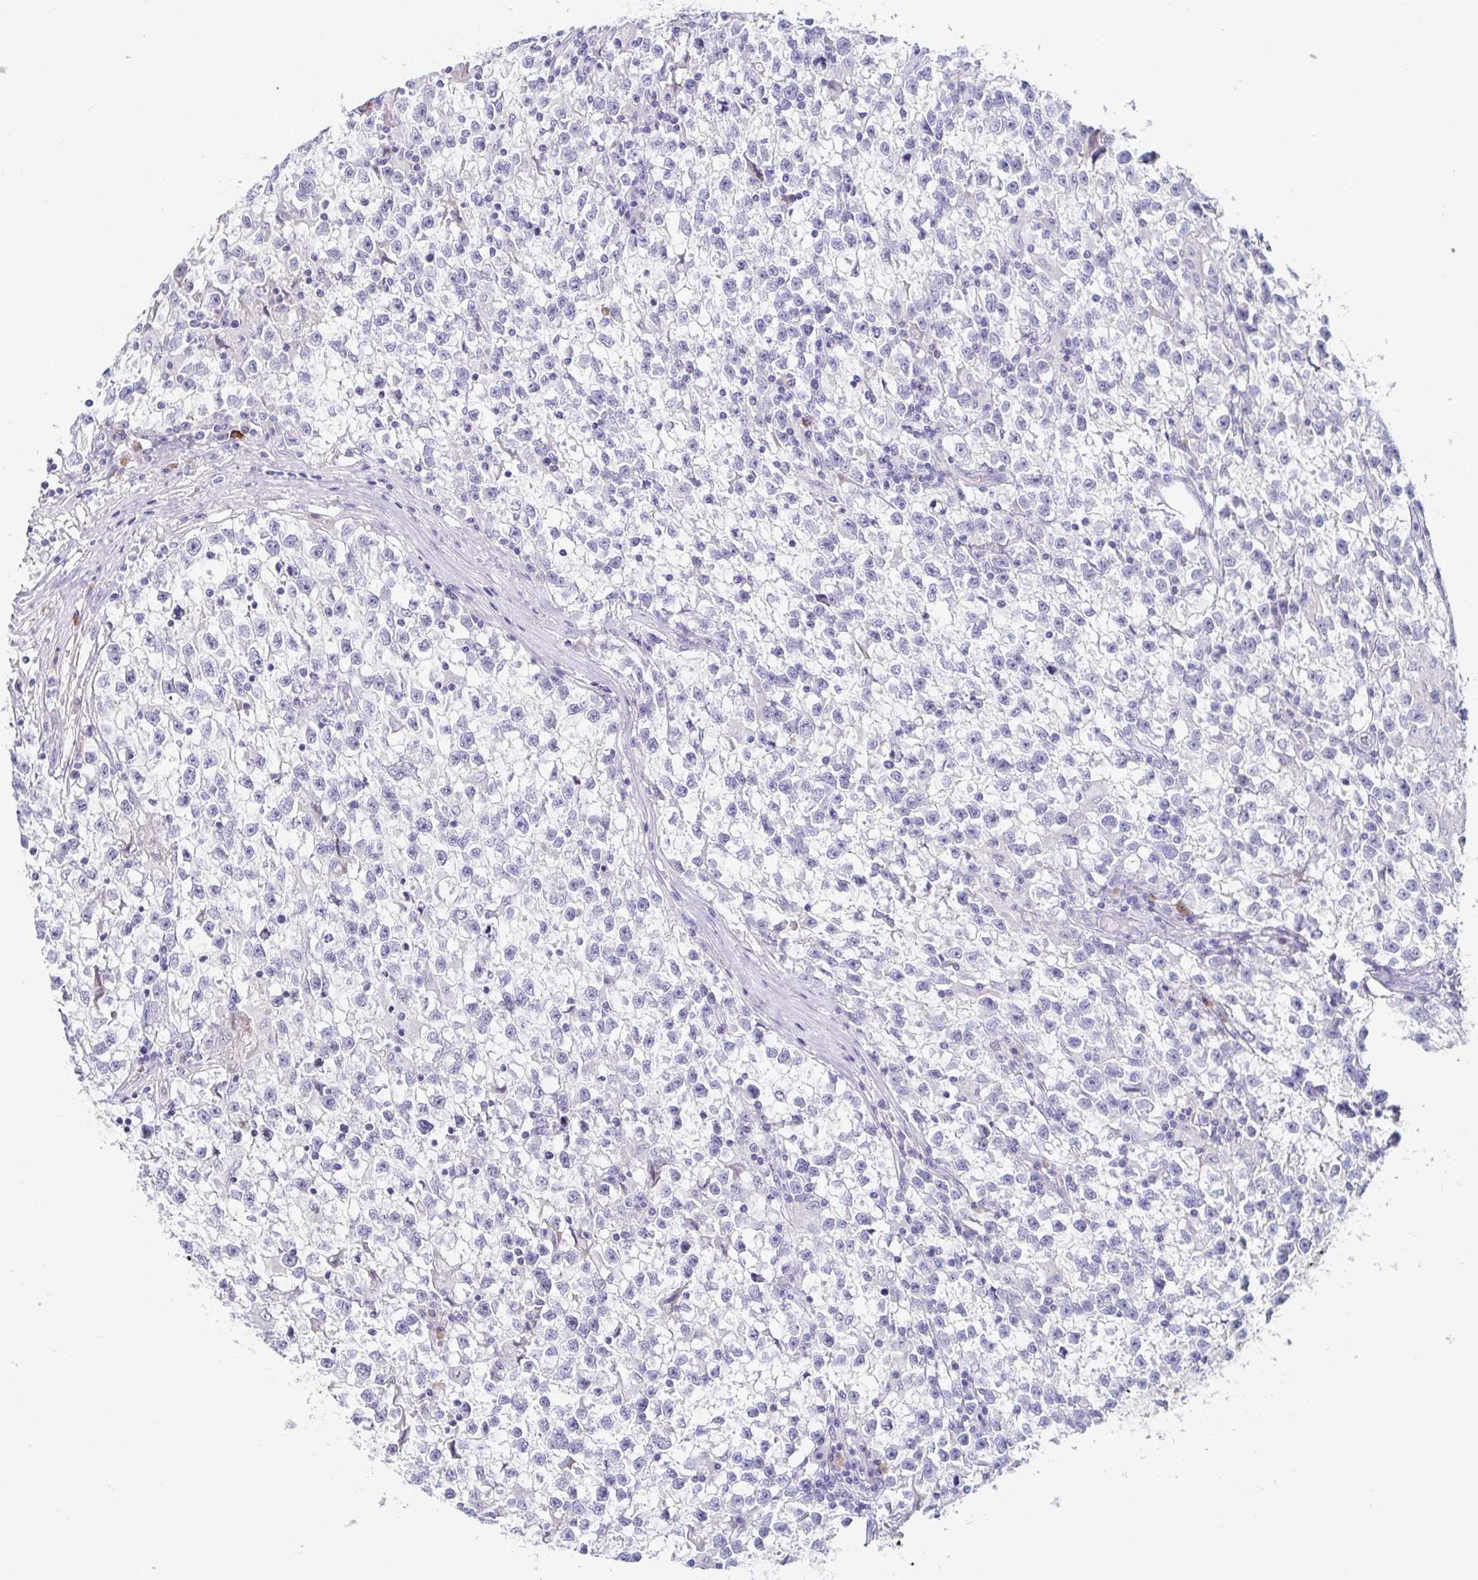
{"staining": {"intensity": "negative", "quantity": "none", "location": "none"}, "tissue": "testis cancer", "cell_type": "Tumor cells", "image_type": "cancer", "snomed": [{"axis": "morphology", "description": "Seminoma, NOS"}, {"axis": "topography", "description": "Testis"}], "caption": "DAB immunohistochemical staining of testis cancer exhibits no significant staining in tumor cells. Nuclei are stained in blue.", "gene": "C4orf17", "patient": {"sex": "male", "age": 31}}